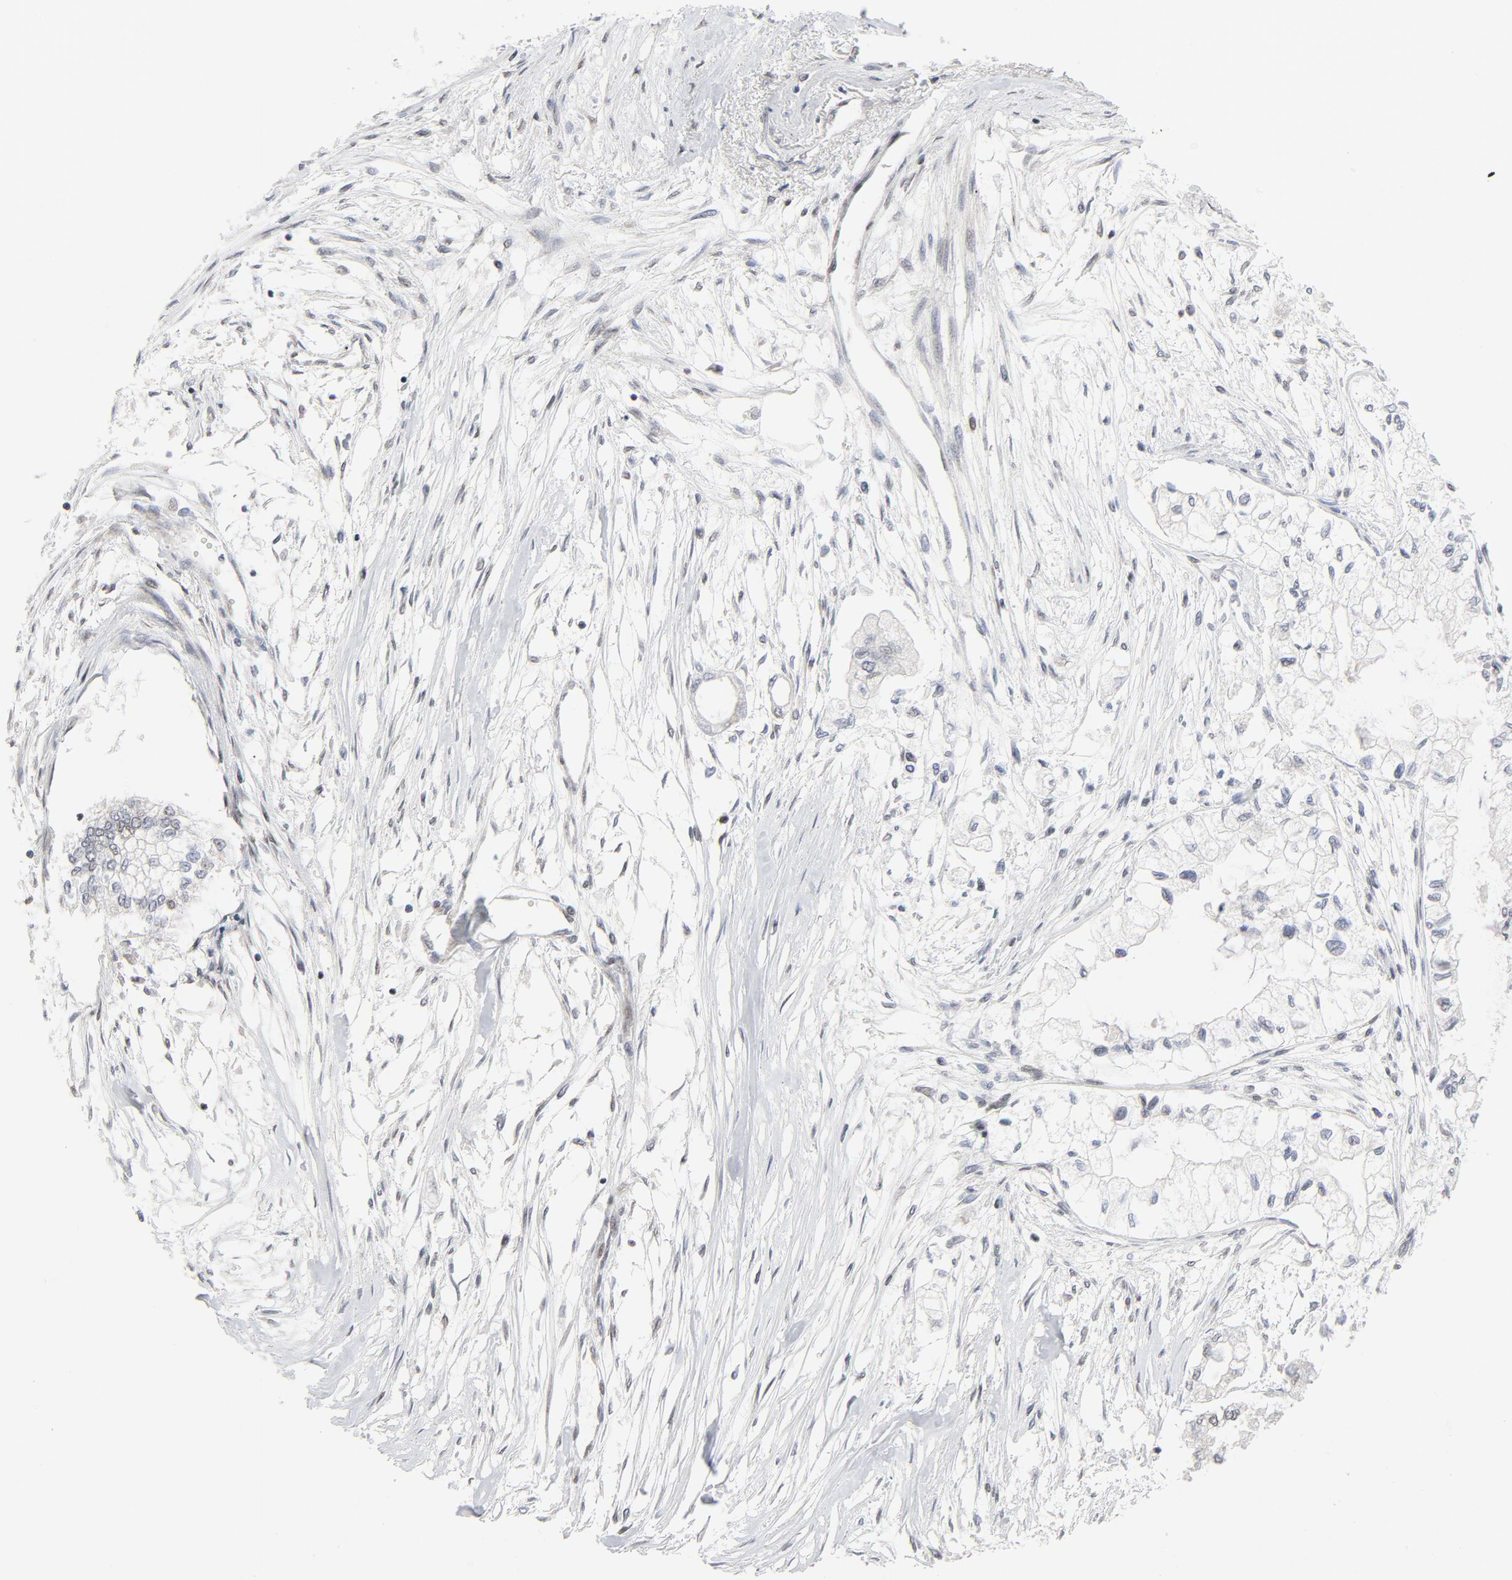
{"staining": {"intensity": "weak", "quantity": "25%-75%", "location": "nuclear"}, "tissue": "pancreatic cancer", "cell_type": "Tumor cells", "image_type": "cancer", "snomed": [{"axis": "morphology", "description": "Adenocarcinoma, NOS"}, {"axis": "topography", "description": "Pancreas"}], "caption": "Pancreatic adenocarcinoma stained with IHC displays weak nuclear staining in approximately 25%-75% of tumor cells.", "gene": "ERCC1", "patient": {"sex": "male", "age": 79}}